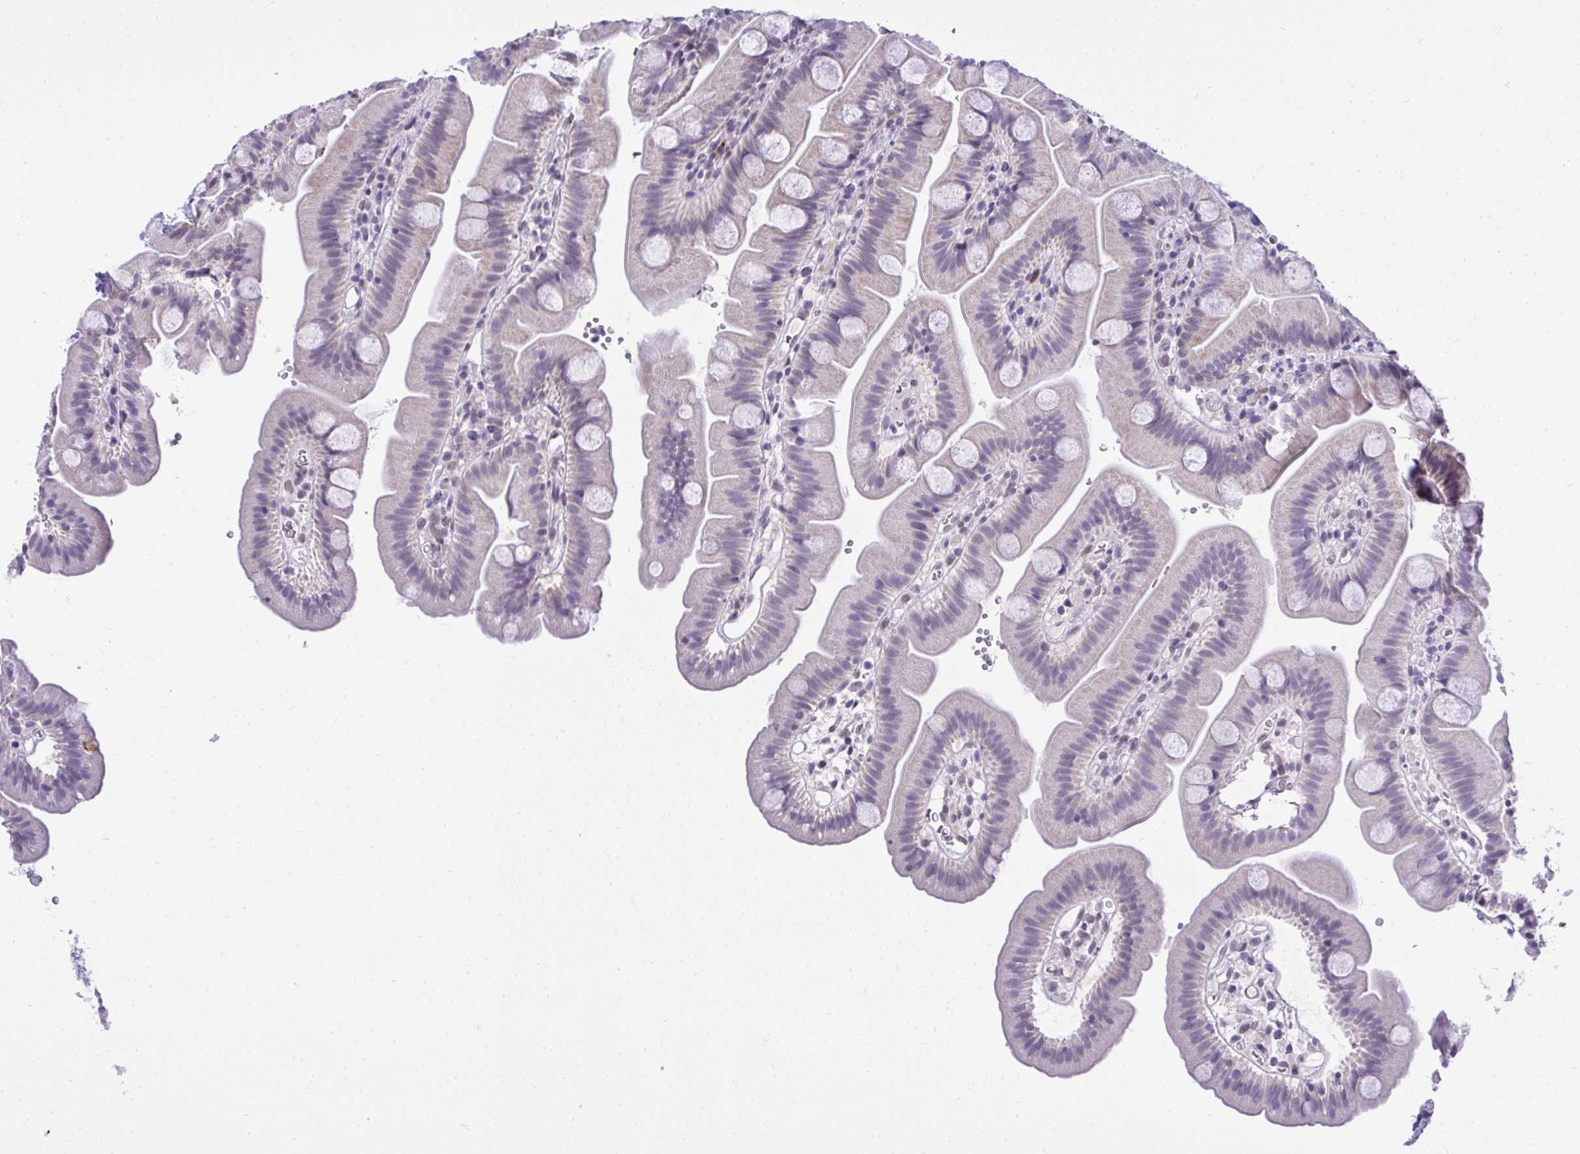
{"staining": {"intensity": "moderate", "quantity": "<25%", "location": "nuclear"}, "tissue": "small intestine", "cell_type": "Glandular cells", "image_type": "normal", "snomed": [{"axis": "morphology", "description": "Normal tissue, NOS"}, {"axis": "topography", "description": "Small intestine"}], "caption": "Protein analysis of benign small intestine shows moderate nuclear staining in about <25% of glandular cells. (Brightfield microscopy of DAB IHC at high magnification).", "gene": "TEAD4", "patient": {"sex": "female", "age": 68}}